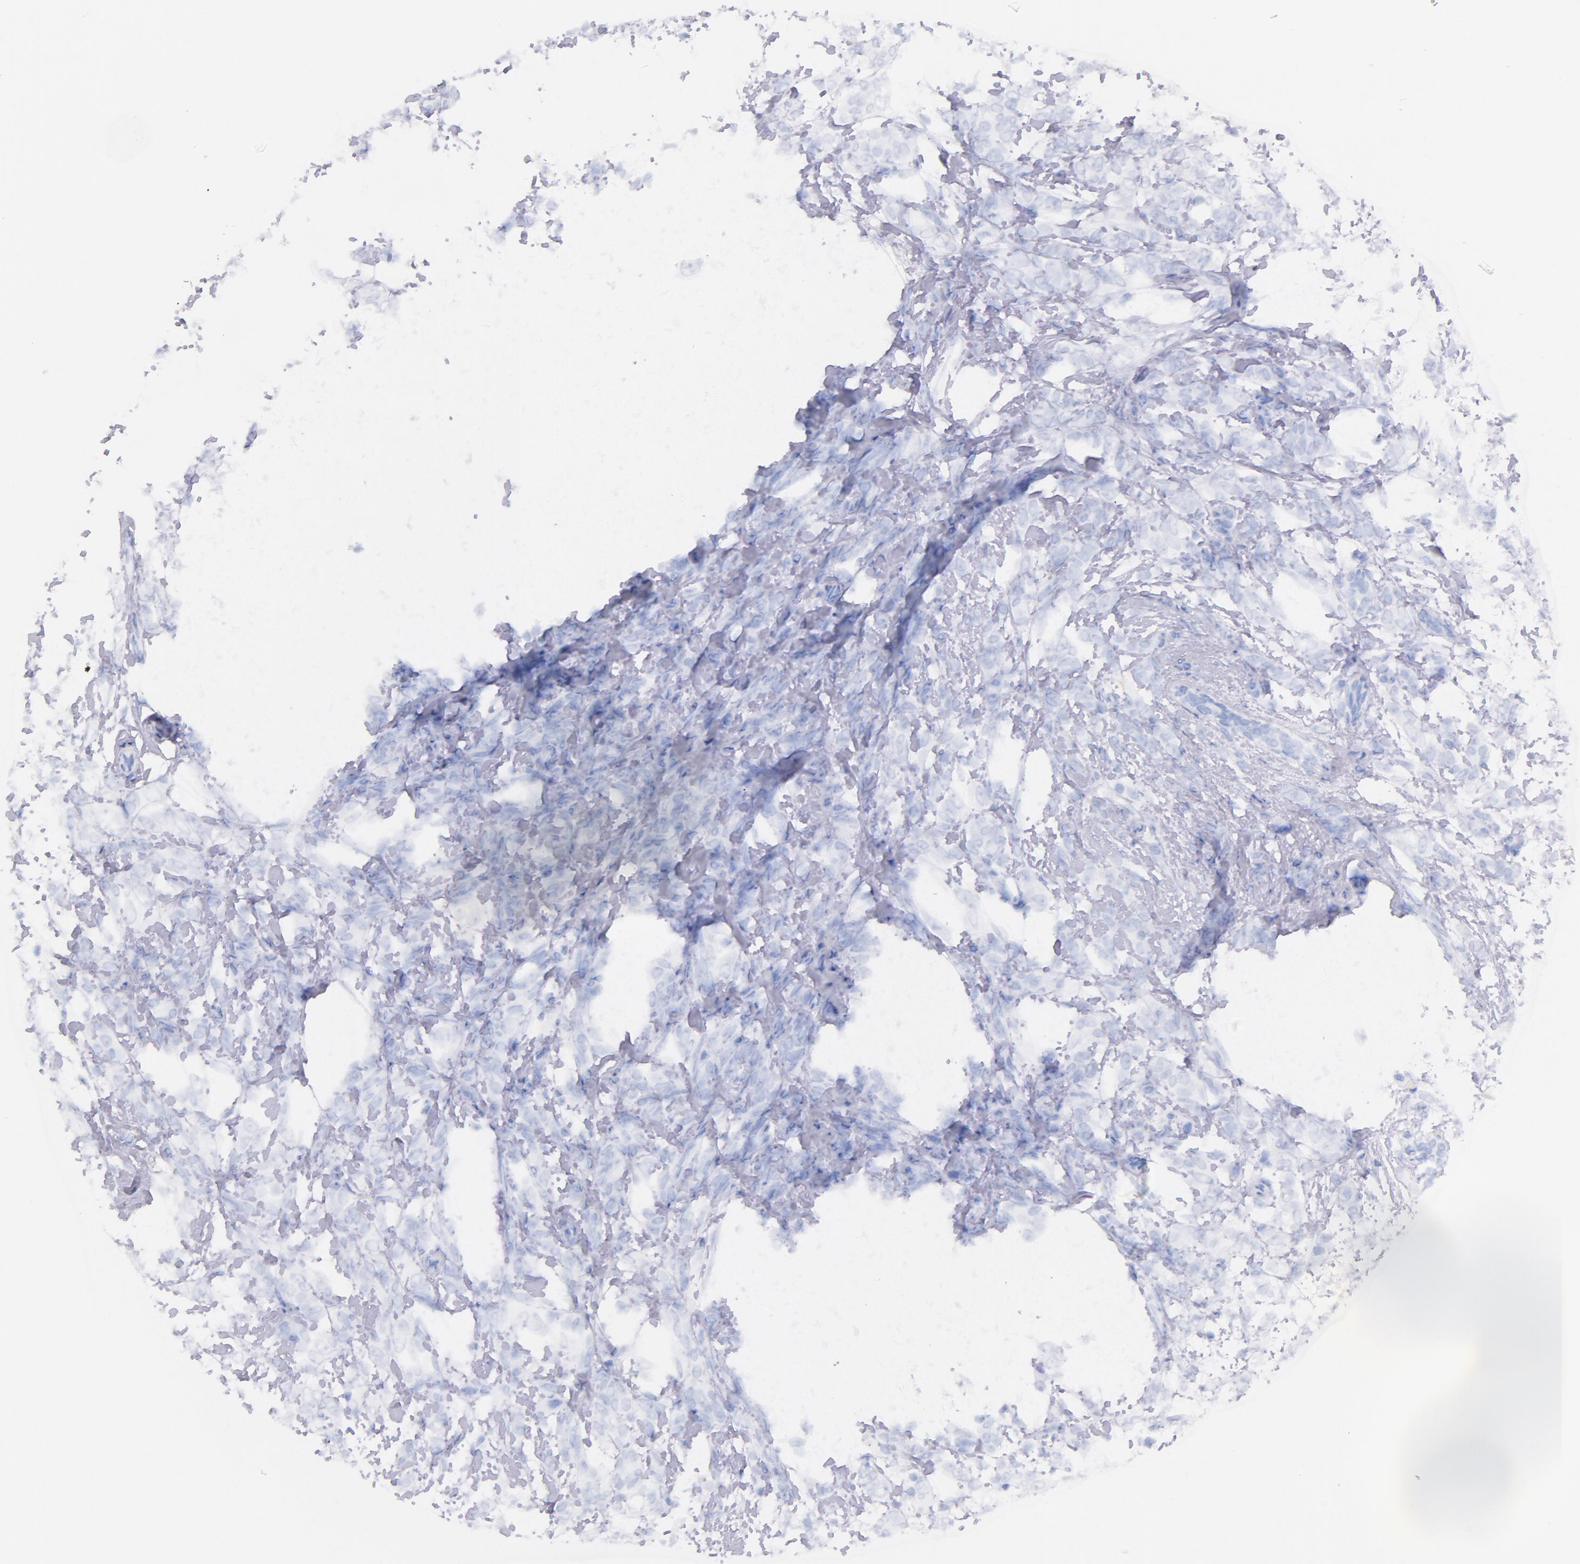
{"staining": {"intensity": "negative", "quantity": "none", "location": "none"}, "tissue": "breast cancer", "cell_type": "Tumor cells", "image_type": "cancer", "snomed": [{"axis": "morphology", "description": "Duct carcinoma"}, {"axis": "topography", "description": "Breast"}], "caption": "Breast intraductal carcinoma was stained to show a protein in brown. There is no significant staining in tumor cells.", "gene": "CD44", "patient": {"sex": "female", "age": 53}}